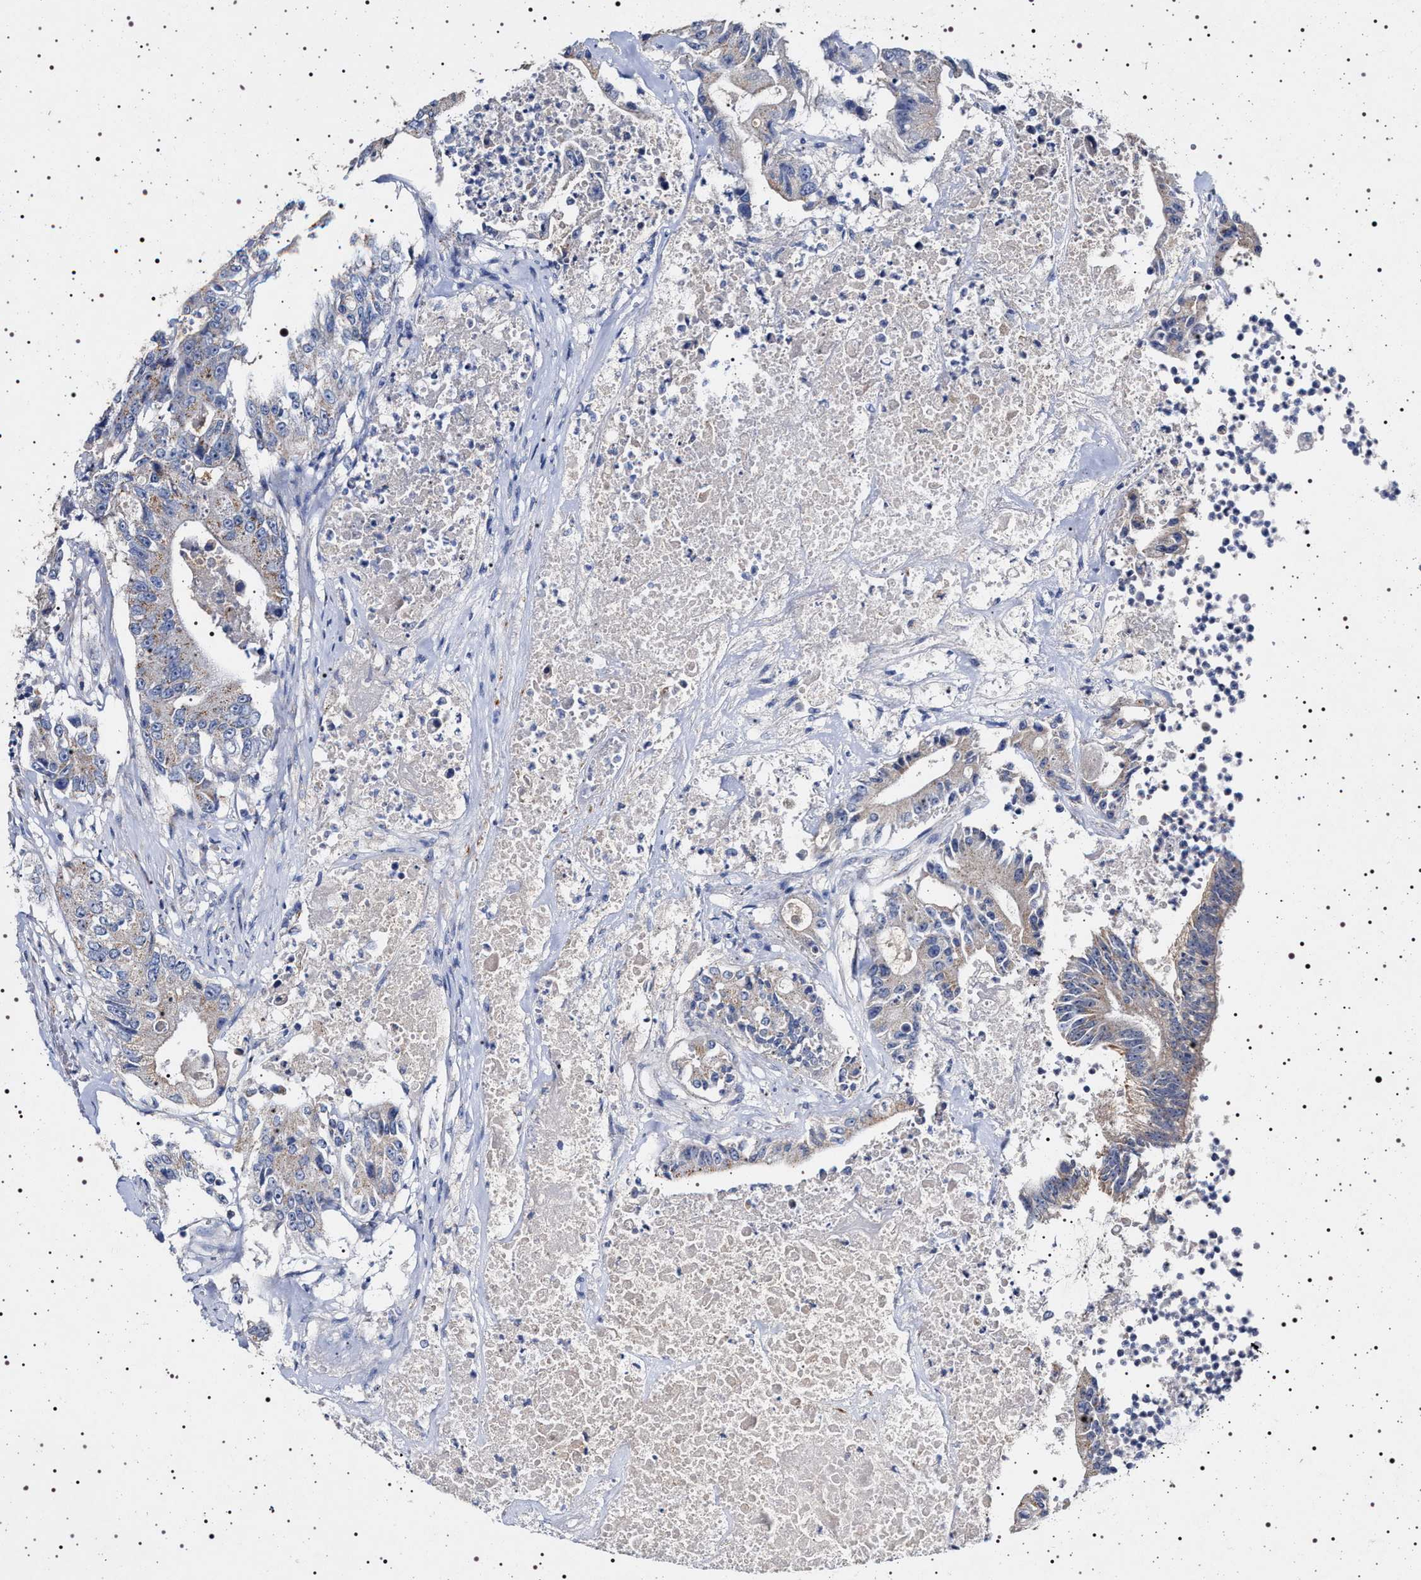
{"staining": {"intensity": "weak", "quantity": "<25%", "location": "cytoplasmic/membranous"}, "tissue": "colorectal cancer", "cell_type": "Tumor cells", "image_type": "cancer", "snomed": [{"axis": "morphology", "description": "Adenocarcinoma, NOS"}, {"axis": "topography", "description": "Colon"}], "caption": "Photomicrograph shows no protein positivity in tumor cells of adenocarcinoma (colorectal) tissue.", "gene": "NAALADL2", "patient": {"sex": "female", "age": 77}}